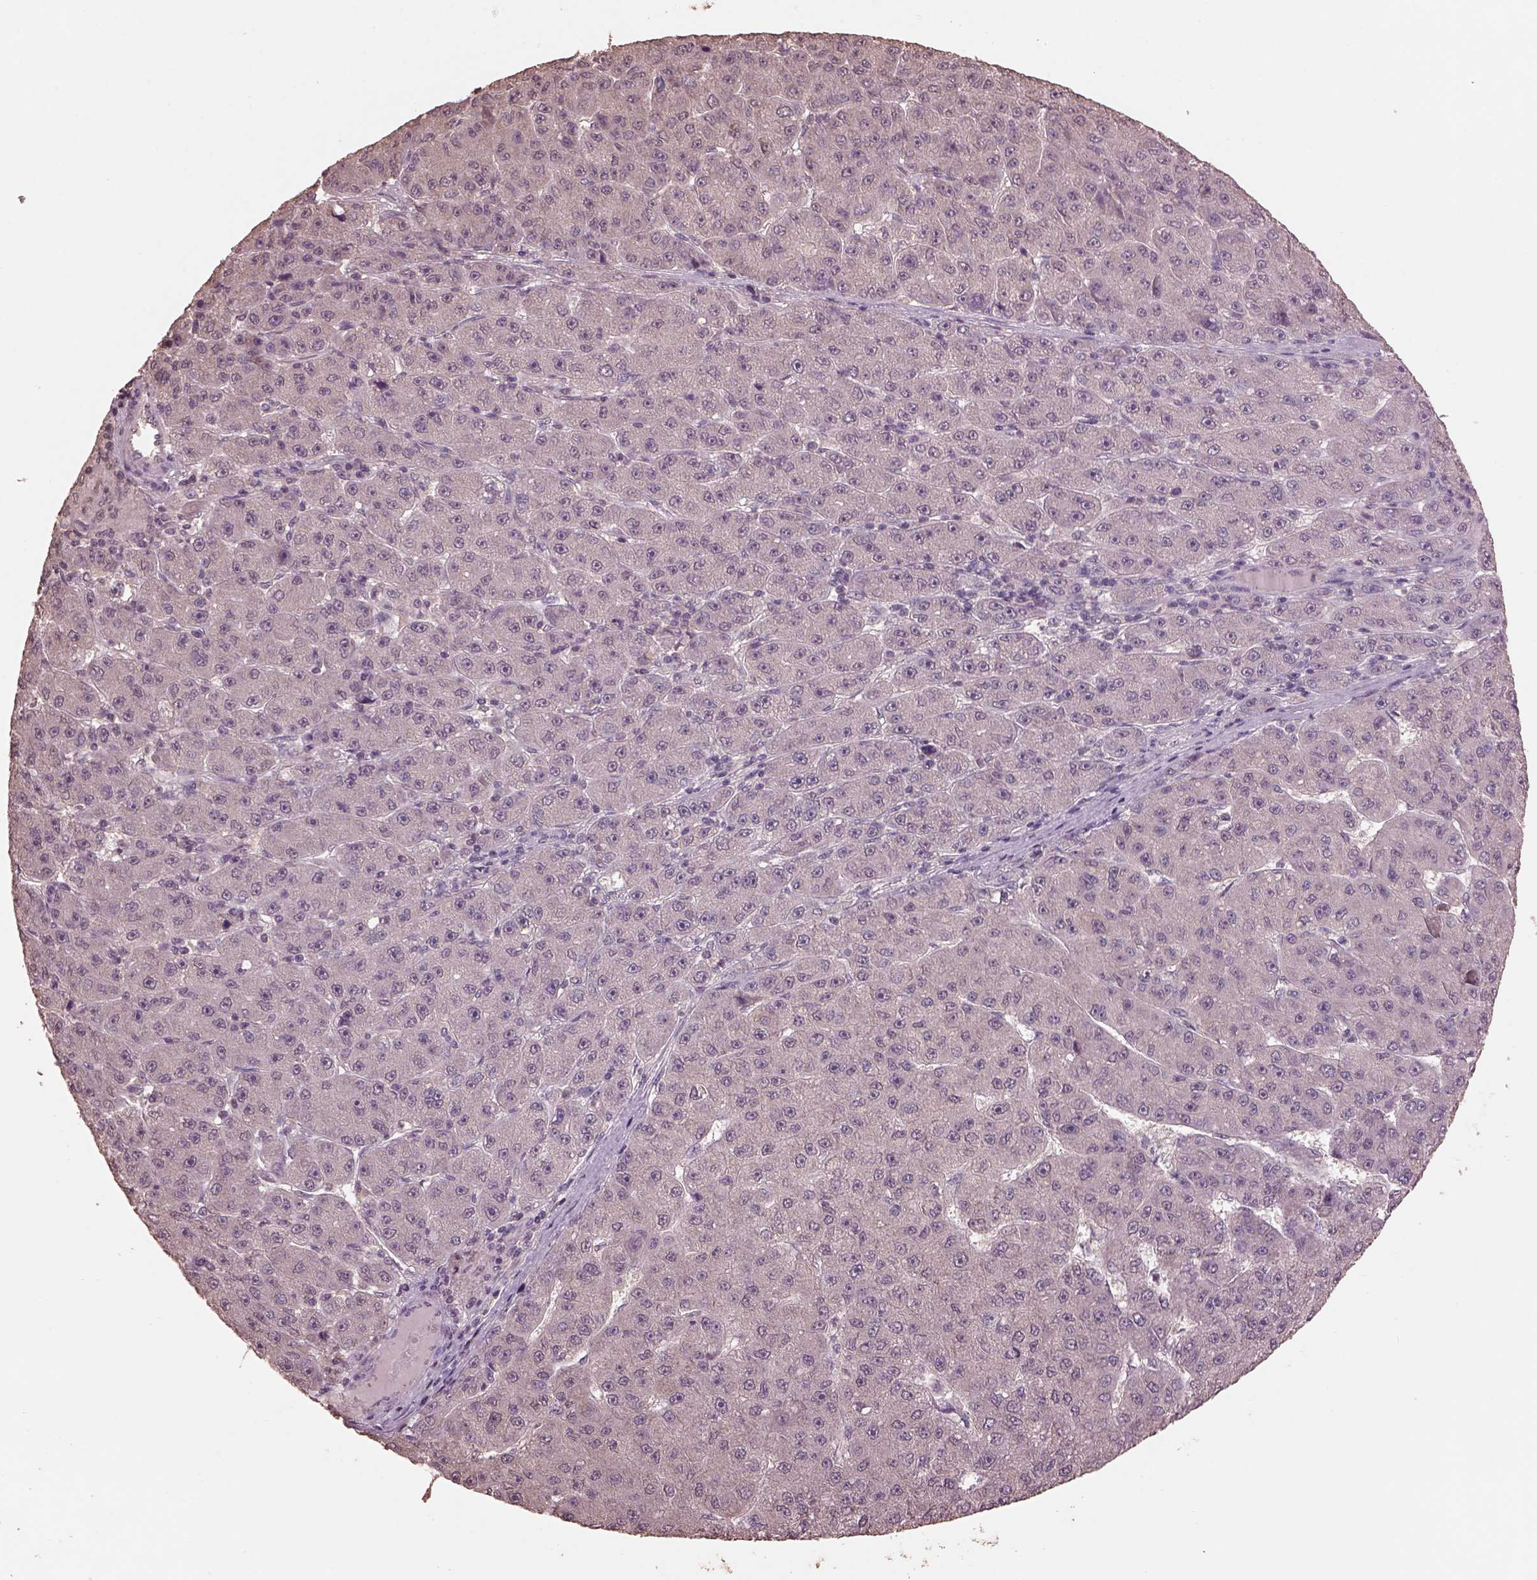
{"staining": {"intensity": "negative", "quantity": "none", "location": "none"}, "tissue": "liver cancer", "cell_type": "Tumor cells", "image_type": "cancer", "snomed": [{"axis": "morphology", "description": "Carcinoma, Hepatocellular, NOS"}, {"axis": "topography", "description": "Liver"}], "caption": "Immunohistochemistry micrograph of liver cancer stained for a protein (brown), which displays no expression in tumor cells. The staining is performed using DAB brown chromogen with nuclei counter-stained in using hematoxylin.", "gene": "CPT1C", "patient": {"sex": "male", "age": 67}}